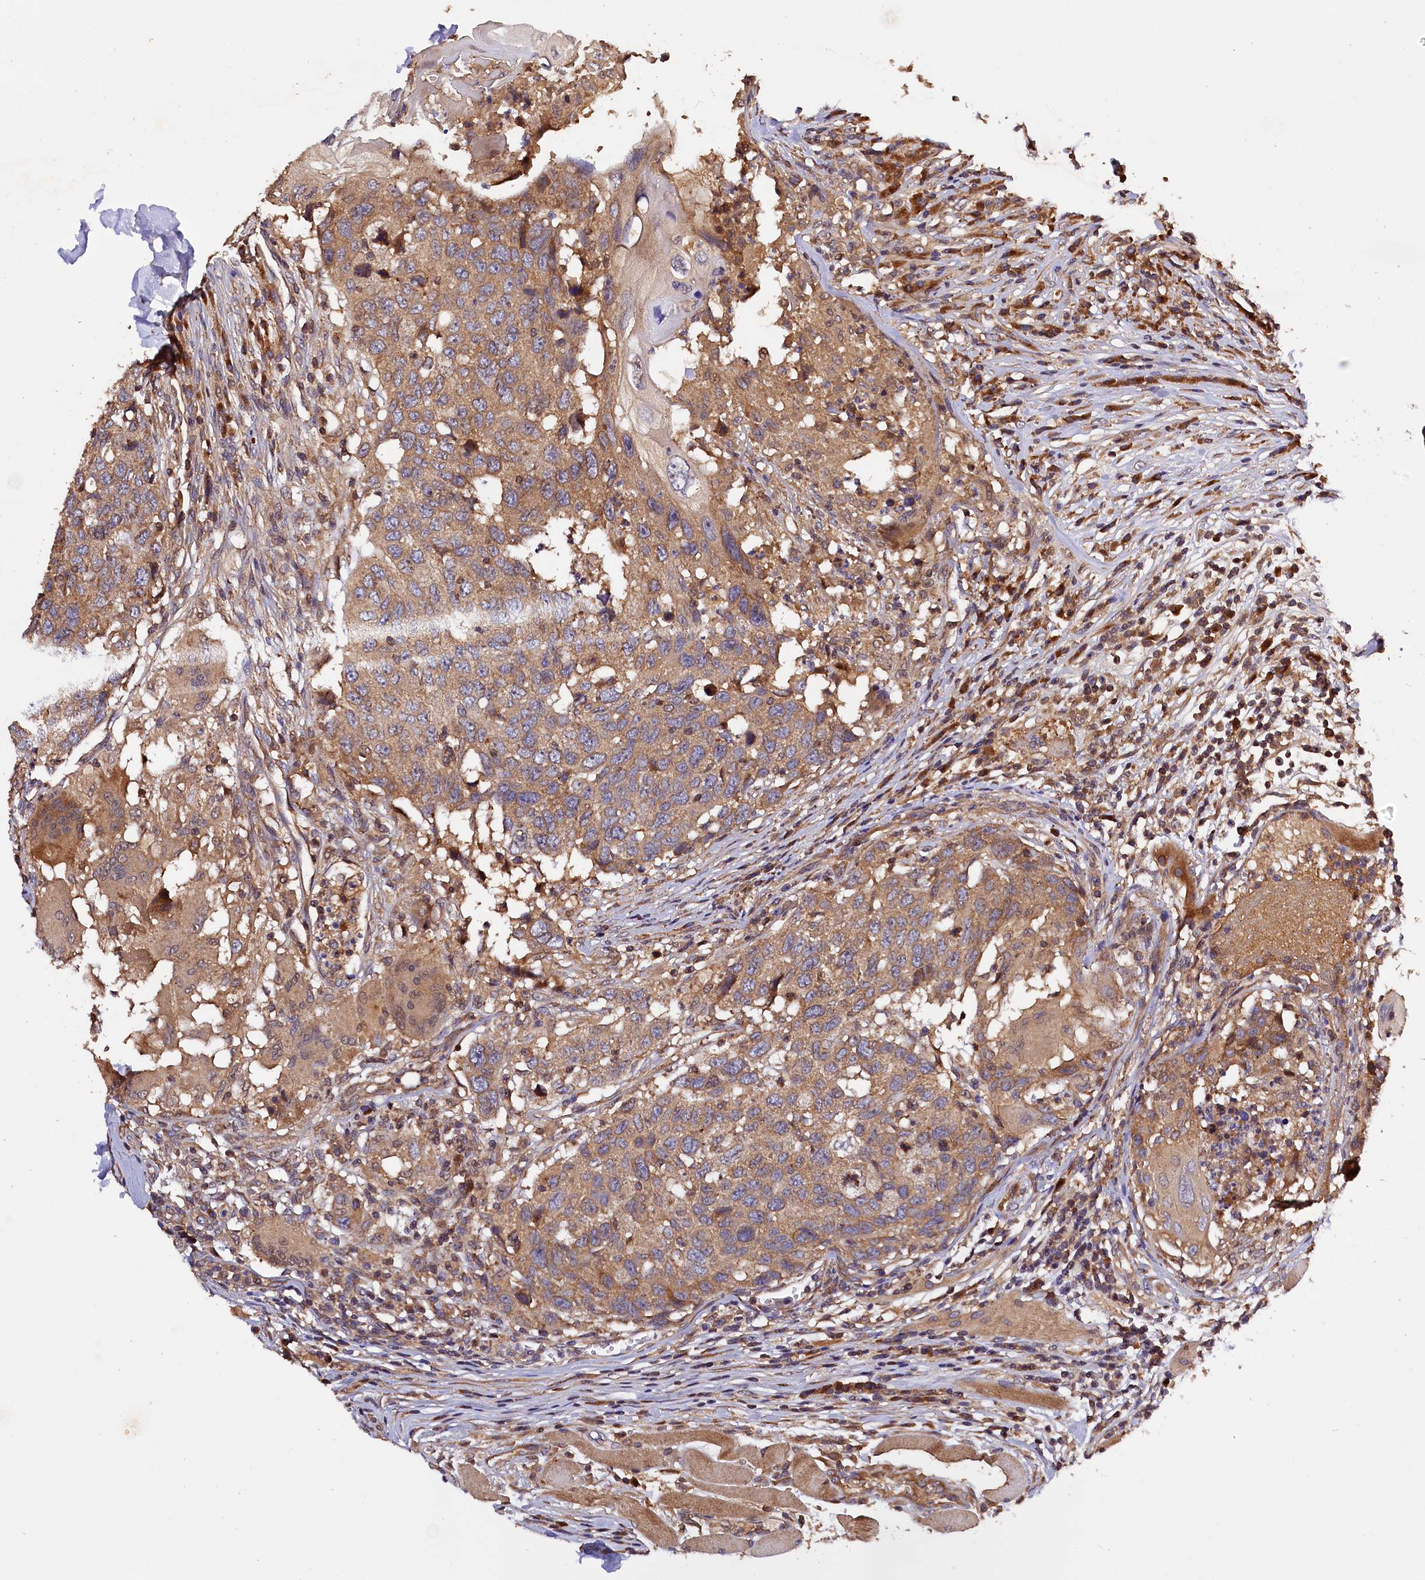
{"staining": {"intensity": "moderate", "quantity": ">75%", "location": "cytoplasmic/membranous"}, "tissue": "head and neck cancer", "cell_type": "Tumor cells", "image_type": "cancer", "snomed": [{"axis": "morphology", "description": "Squamous cell carcinoma, NOS"}, {"axis": "topography", "description": "Head-Neck"}], "caption": "This micrograph shows head and neck cancer (squamous cell carcinoma) stained with IHC to label a protein in brown. The cytoplasmic/membranous of tumor cells show moderate positivity for the protein. Nuclei are counter-stained blue.", "gene": "KLC2", "patient": {"sex": "male", "age": 66}}